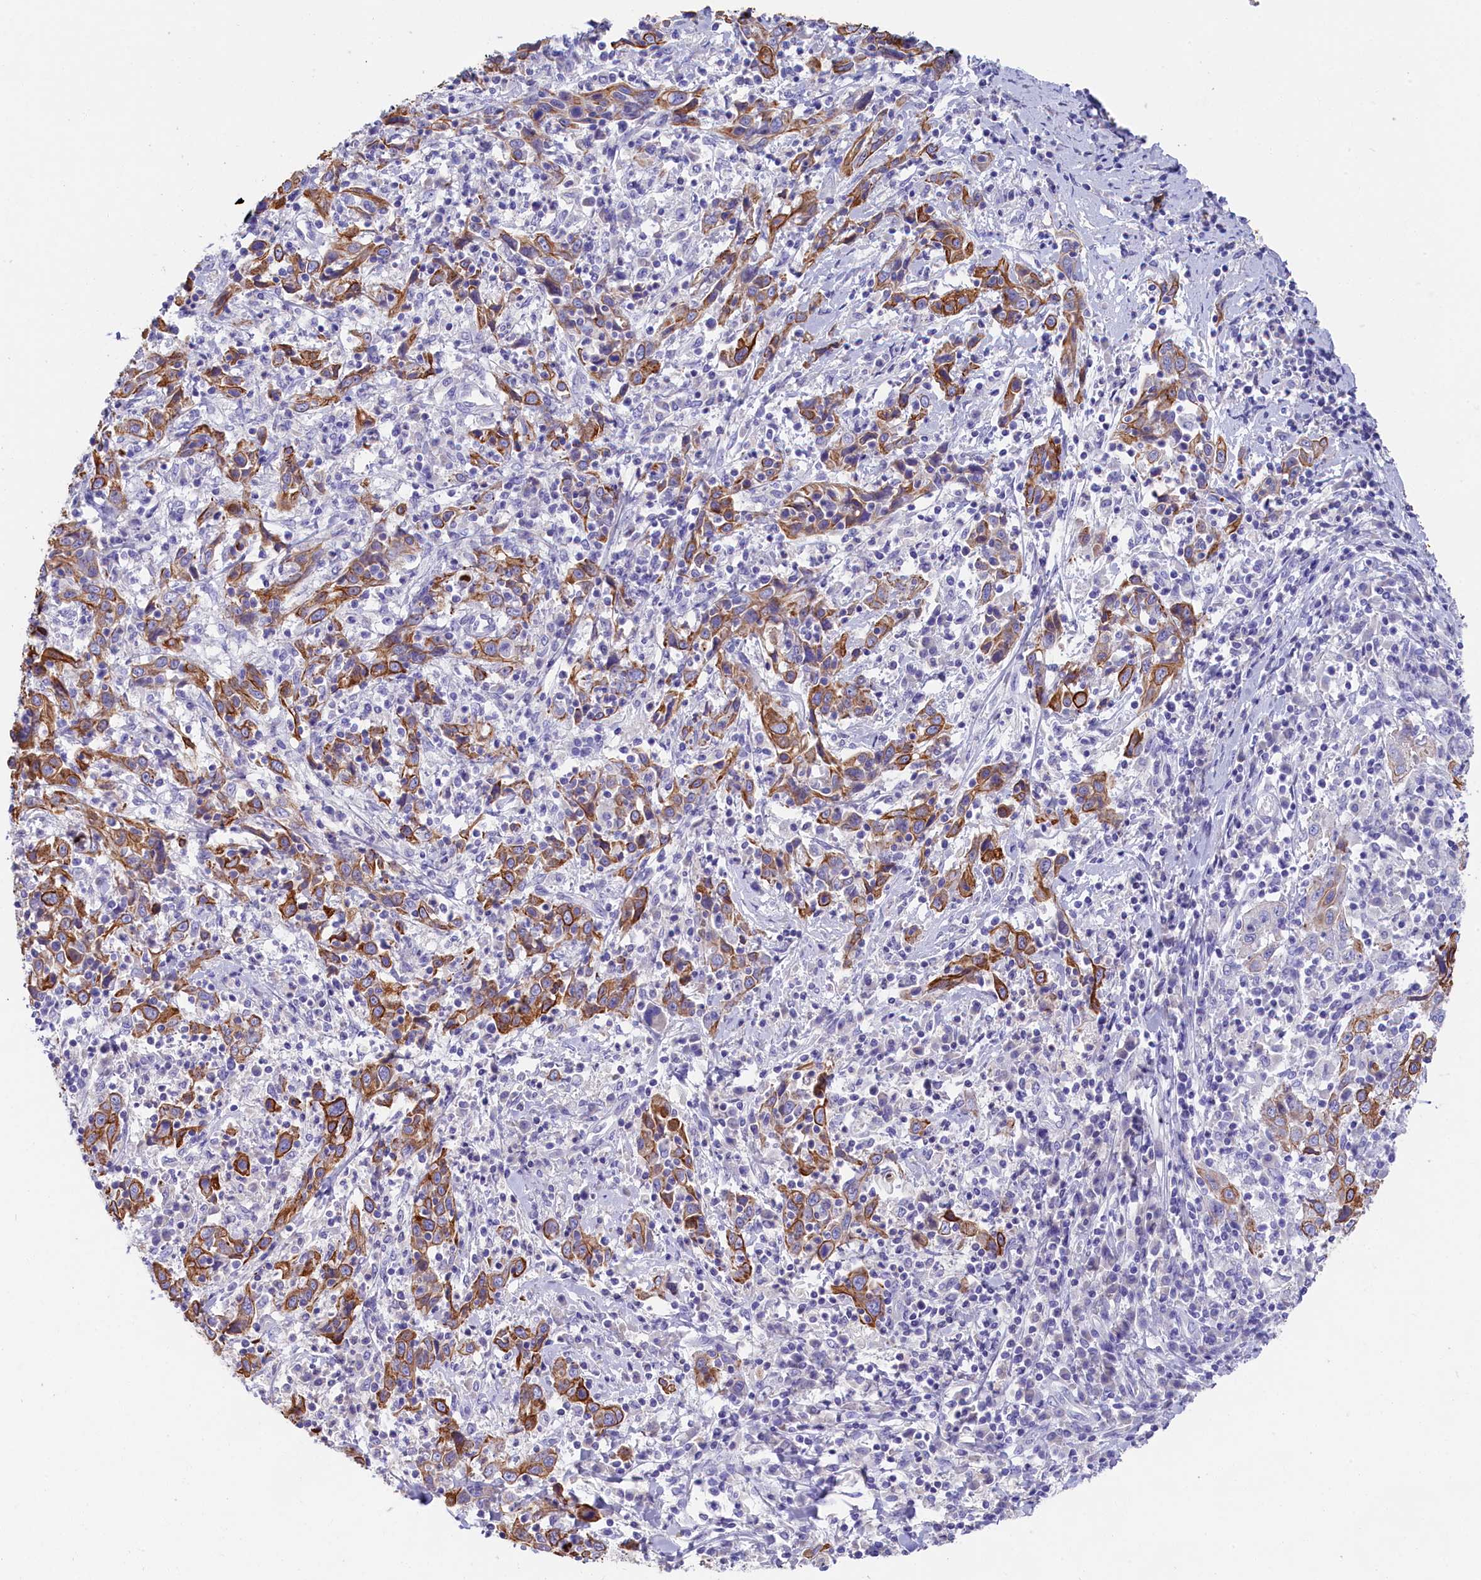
{"staining": {"intensity": "moderate", "quantity": ">75%", "location": "cytoplasmic/membranous"}, "tissue": "cervical cancer", "cell_type": "Tumor cells", "image_type": "cancer", "snomed": [{"axis": "morphology", "description": "Squamous cell carcinoma, NOS"}, {"axis": "topography", "description": "Cervix"}], "caption": "The image demonstrates staining of cervical cancer (squamous cell carcinoma), revealing moderate cytoplasmic/membranous protein positivity (brown color) within tumor cells. The staining was performed using DAB to visualize the protein expression in brown, while the nuclei were stained in blue with hematoxylin (Magnification: 20x).", "gene": "SULT2A1", "patient": {"sex": "female", "age": 46}}